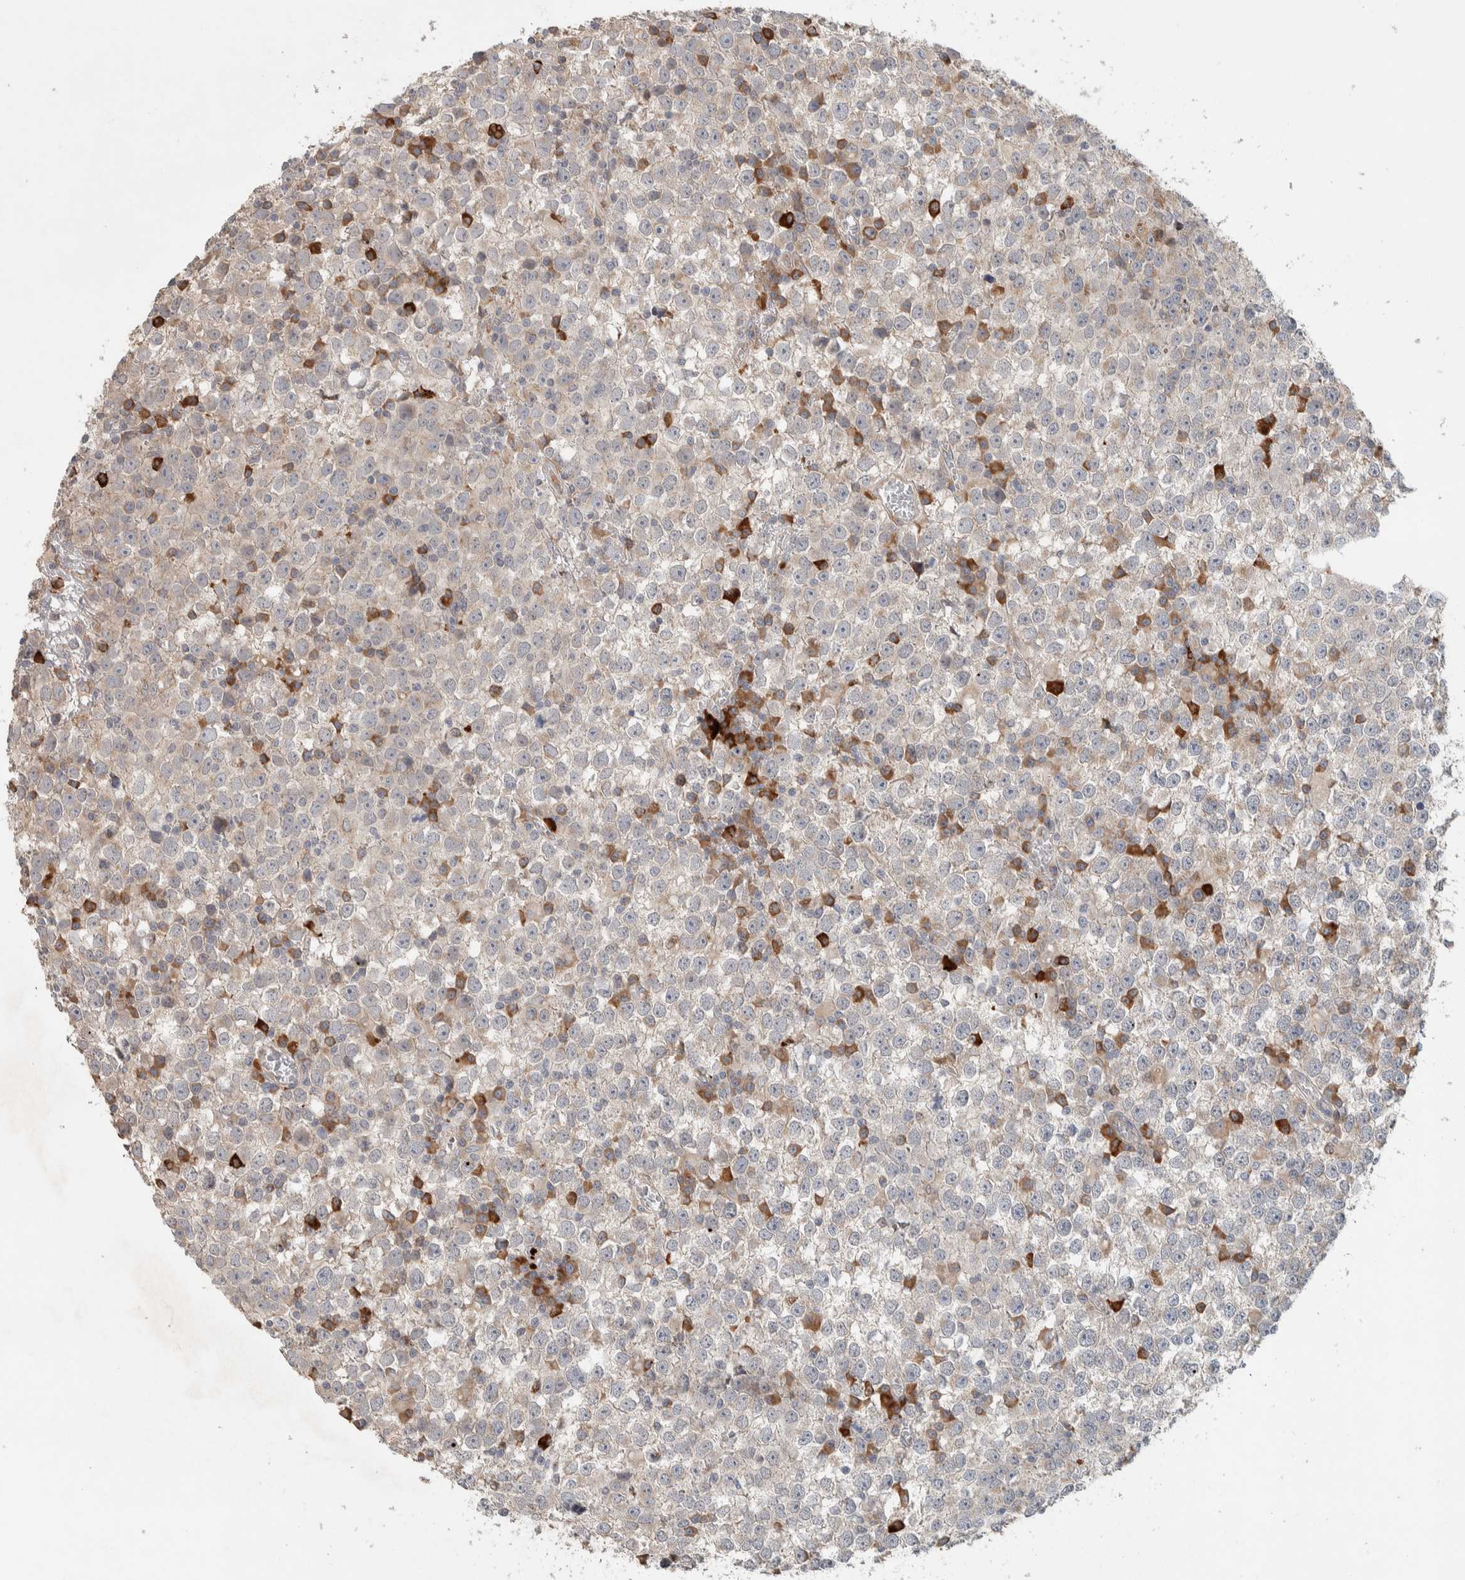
{"staining": {"intensity": "weak", "quantity": "<25%", "location": "cytoplasmic/membranous"}, "tissue": "testis cancer", "cell_type": "Tumor cells", "image_type": "cancer", "snomed": [{"axis": "morphology", "description": "Seminoma, NOS"}, {"axis": "topography", "description": "Testis"}], "caption": "This is an immunohistochemistry photomicrograph of seminoma (testis). There is no staining in tumor cells.", "gene": "ADCY8", "patient": {"sex": "male", "age": 65}}